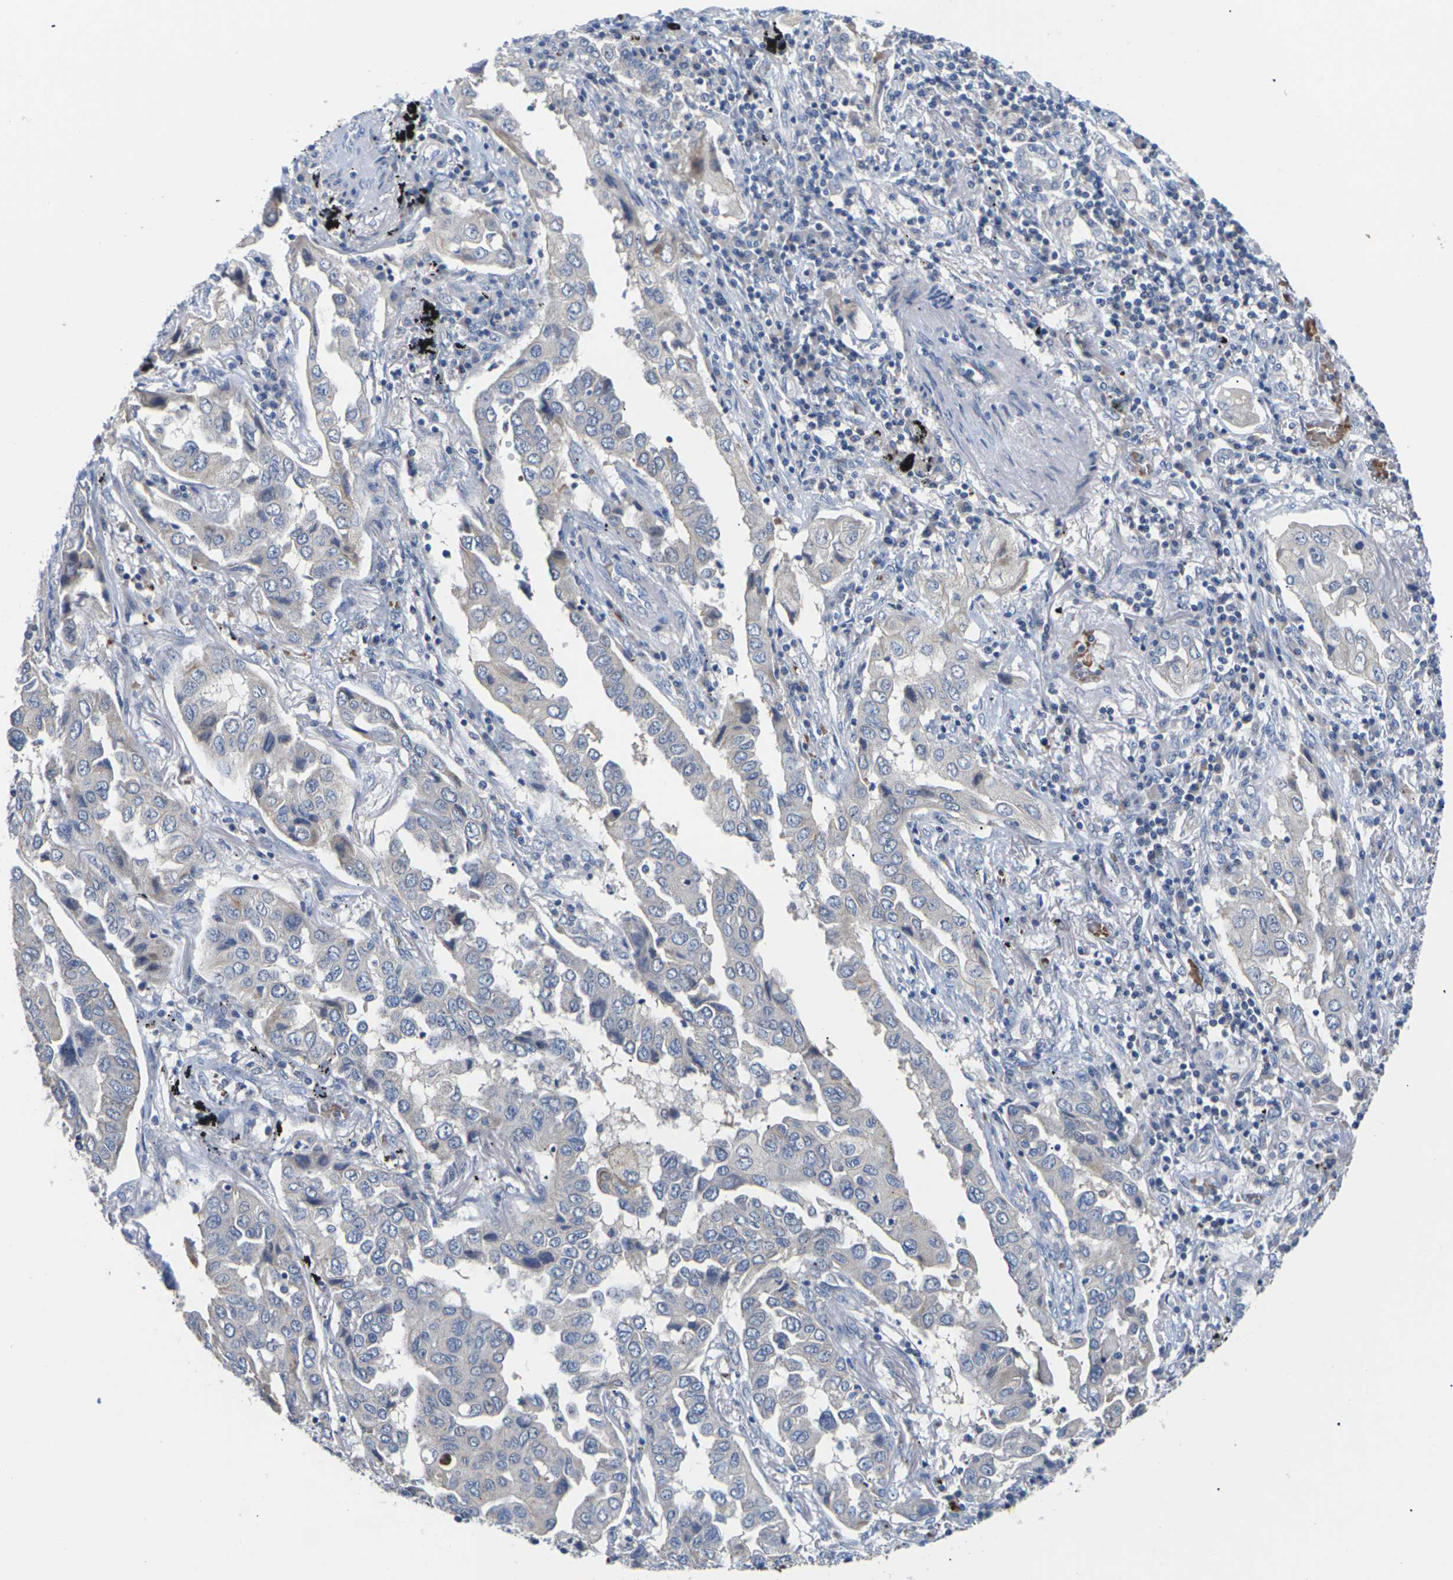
{"staining": {"intensity": "negative", "quantity": "none", "location": "none"}, "tissue": "lung cancer", "cell_type": "Tumor cells", "image_type": "cancer", "snomed": [{"axis": "morphology", "description": "Adenocarcinoma, NOS"}, {"axis": "topography", "description": "Lung"}], "caption": "Lung cancer (adenocarcinoma) was stained to show a protein in brown. There is no significant positivity in tumor cells.", "gene": "TMCO4", "patient": {"sex": "female", "age": 65}}